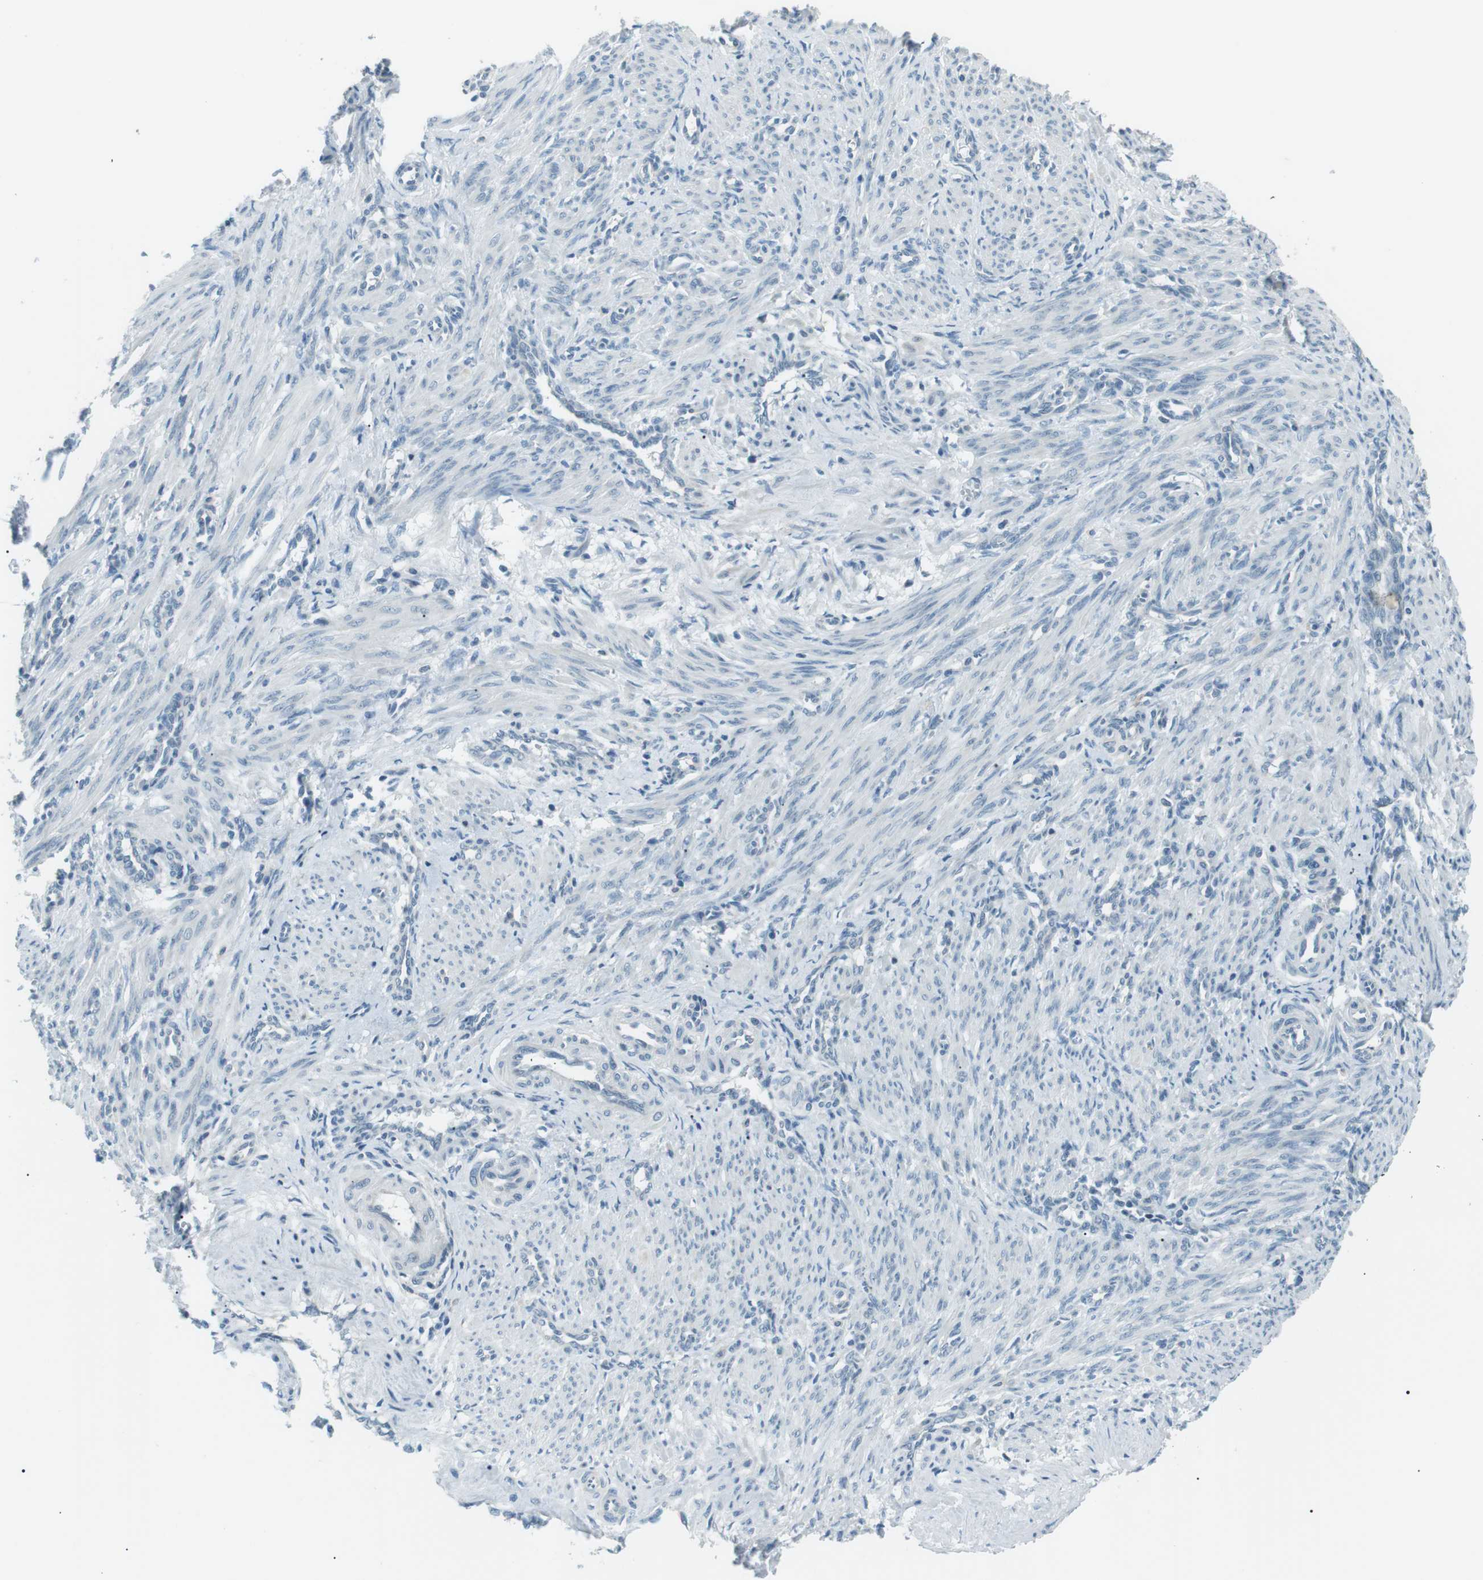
{"staining": {"intensity": "negative", "quantity": "none", "location": "none"}, "tissue": "smooth muscle", "cell_type": "Smooth muscle cells", "image_type": "normal", "snomed": [{"axis": "morphology", "description": "Normal tissue, NOS"}, {"axis": "topography", "description": "Endometrium"}], "caption": "A histopathology image of smooth muscle stained for a protein displays no brown staining in smooth muscle cells.", "gene": "ENSG00000289724", "patient": {"sex": "female", "age": 33}}